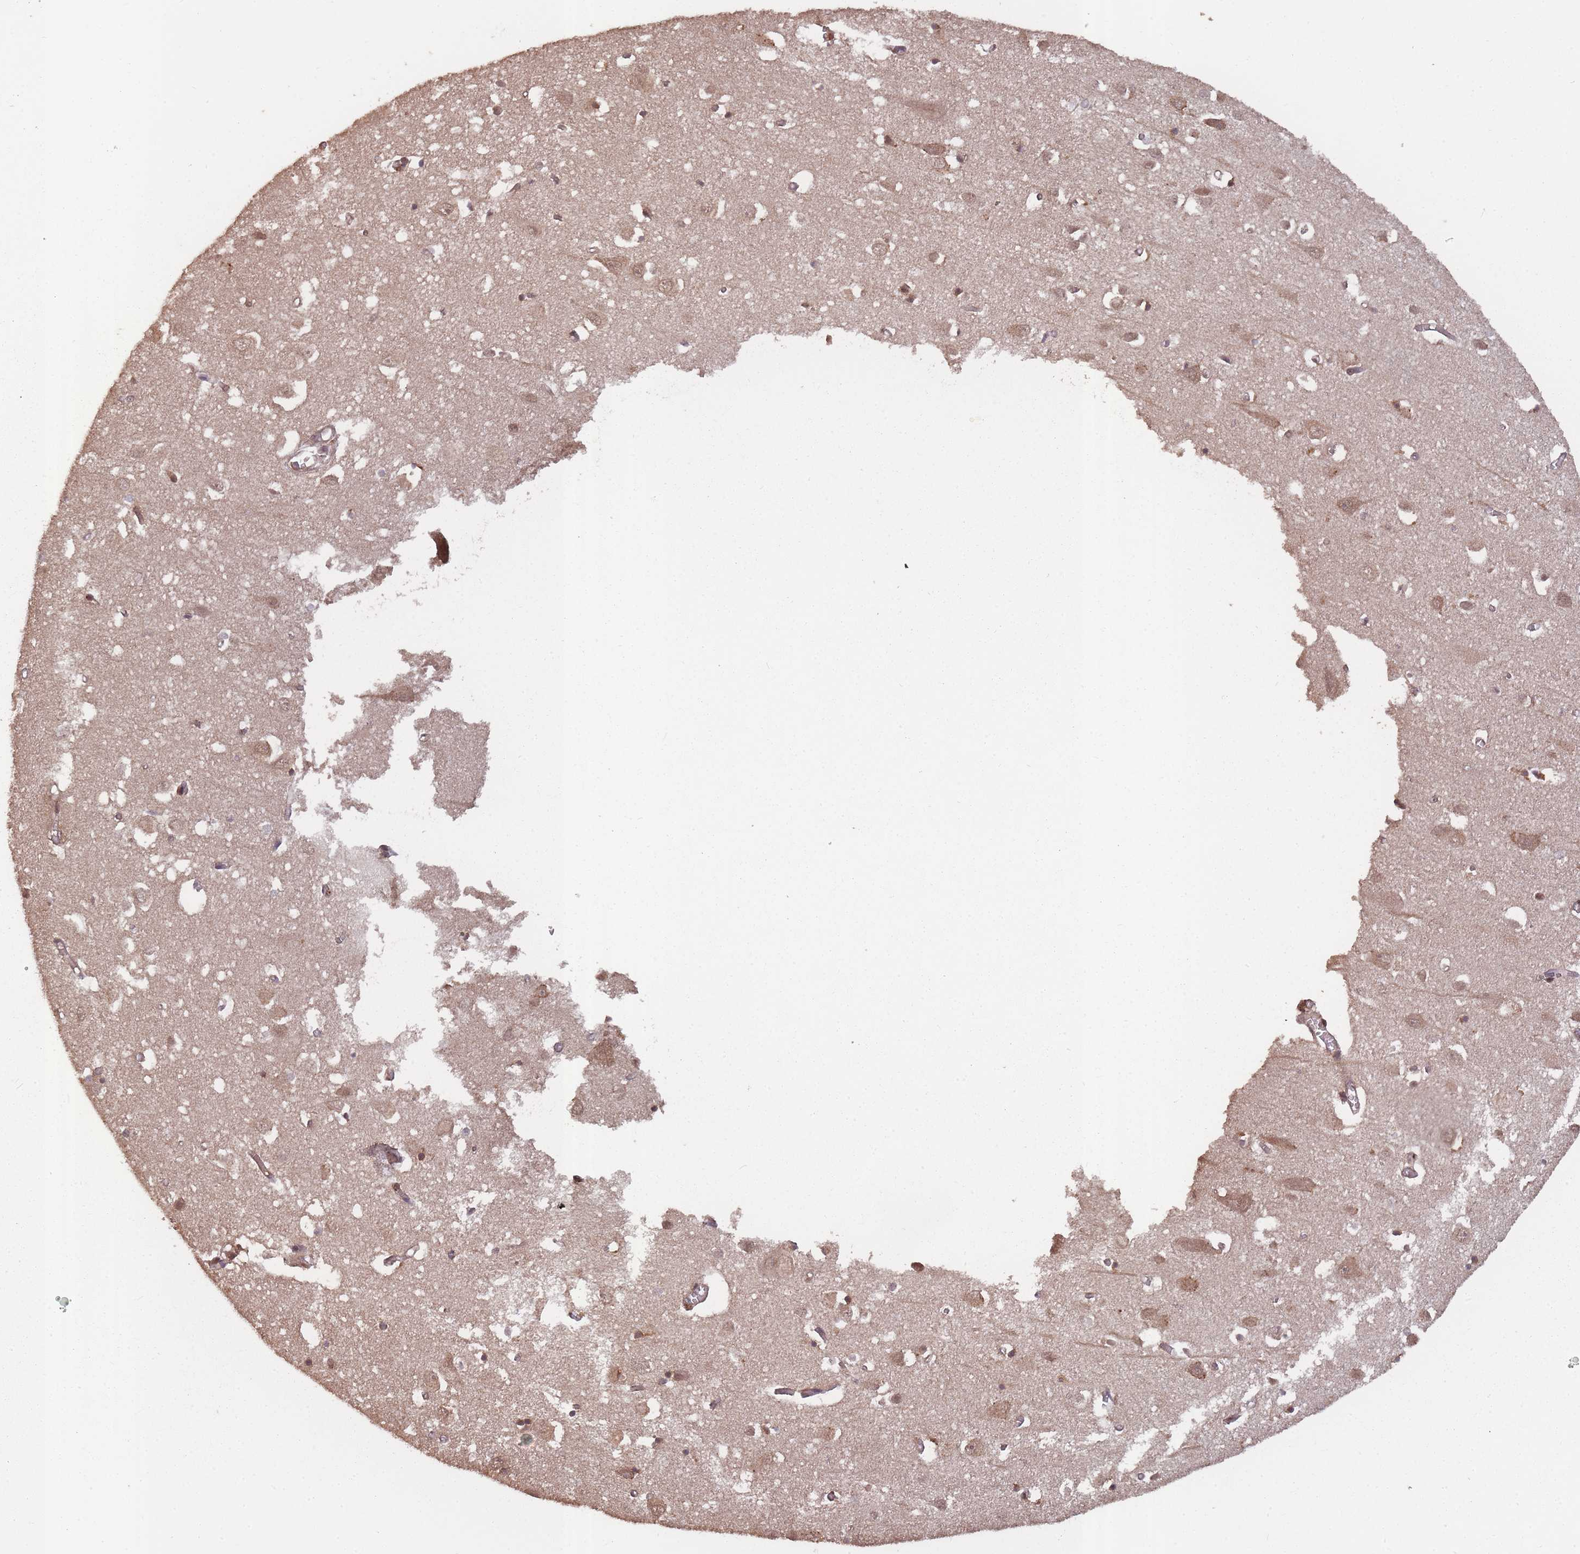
{"staining": {"intensity": "moderate", "quantity": ">75%", "location": "cytoplasmic/membranous"}, "tissue": "cerebral cortex", "cell_type": "Endothelial cells", "image_type": "normal", "snomed": [{"axis": "morphology", "description": "Normal tissue, NOS"}, {"axis": "topography", "description": "Cerebral cortex"}], "caption": "A photomicrograph of human cerebral cortex stained for a protein demonstrates moderate cytoplasmic/membranous brown staining in endothelial cells. (Brightfield microscopy of DAB IHC at high magnification).", "gene": "PPP6R3", "patient": {"sex": "male", "age": 70}}